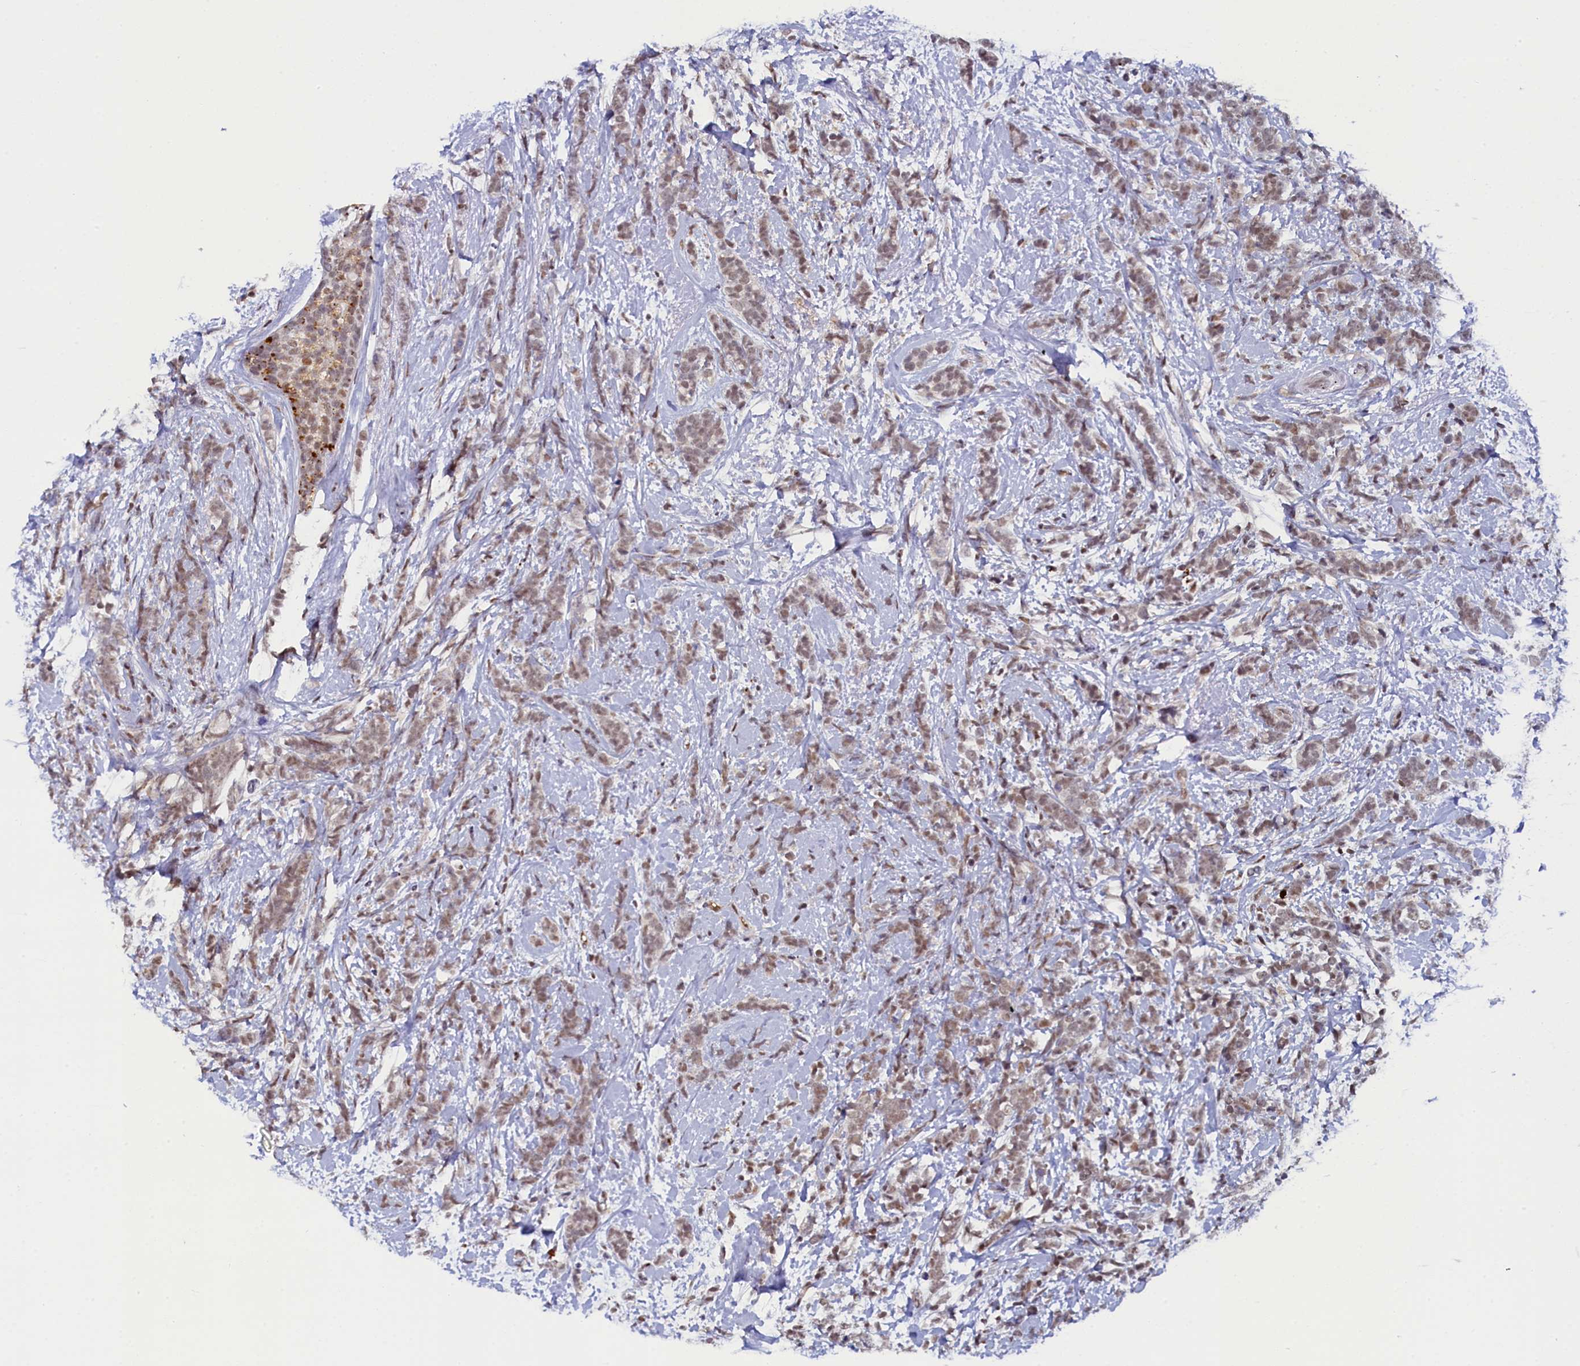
{"staining": {"intensity": "weak", "quantity": ">75%", "location": "nuclear"}, "tissue": "breast cancer", "cell_type": "Tumor cells", "image_type": "cancer", "snomed": [{"axis": "morphology", "description": "Lobular carcinoma"}, {"axis": "topography", "description": "Breast"}], "caption": "Brown immunohistochemical staining in breast lobular carcinoma shows weak nuclear positivity in about >75% of tumor cells.", "gene": "INTS14", "patient": {"sex": "female", "age": 58}}